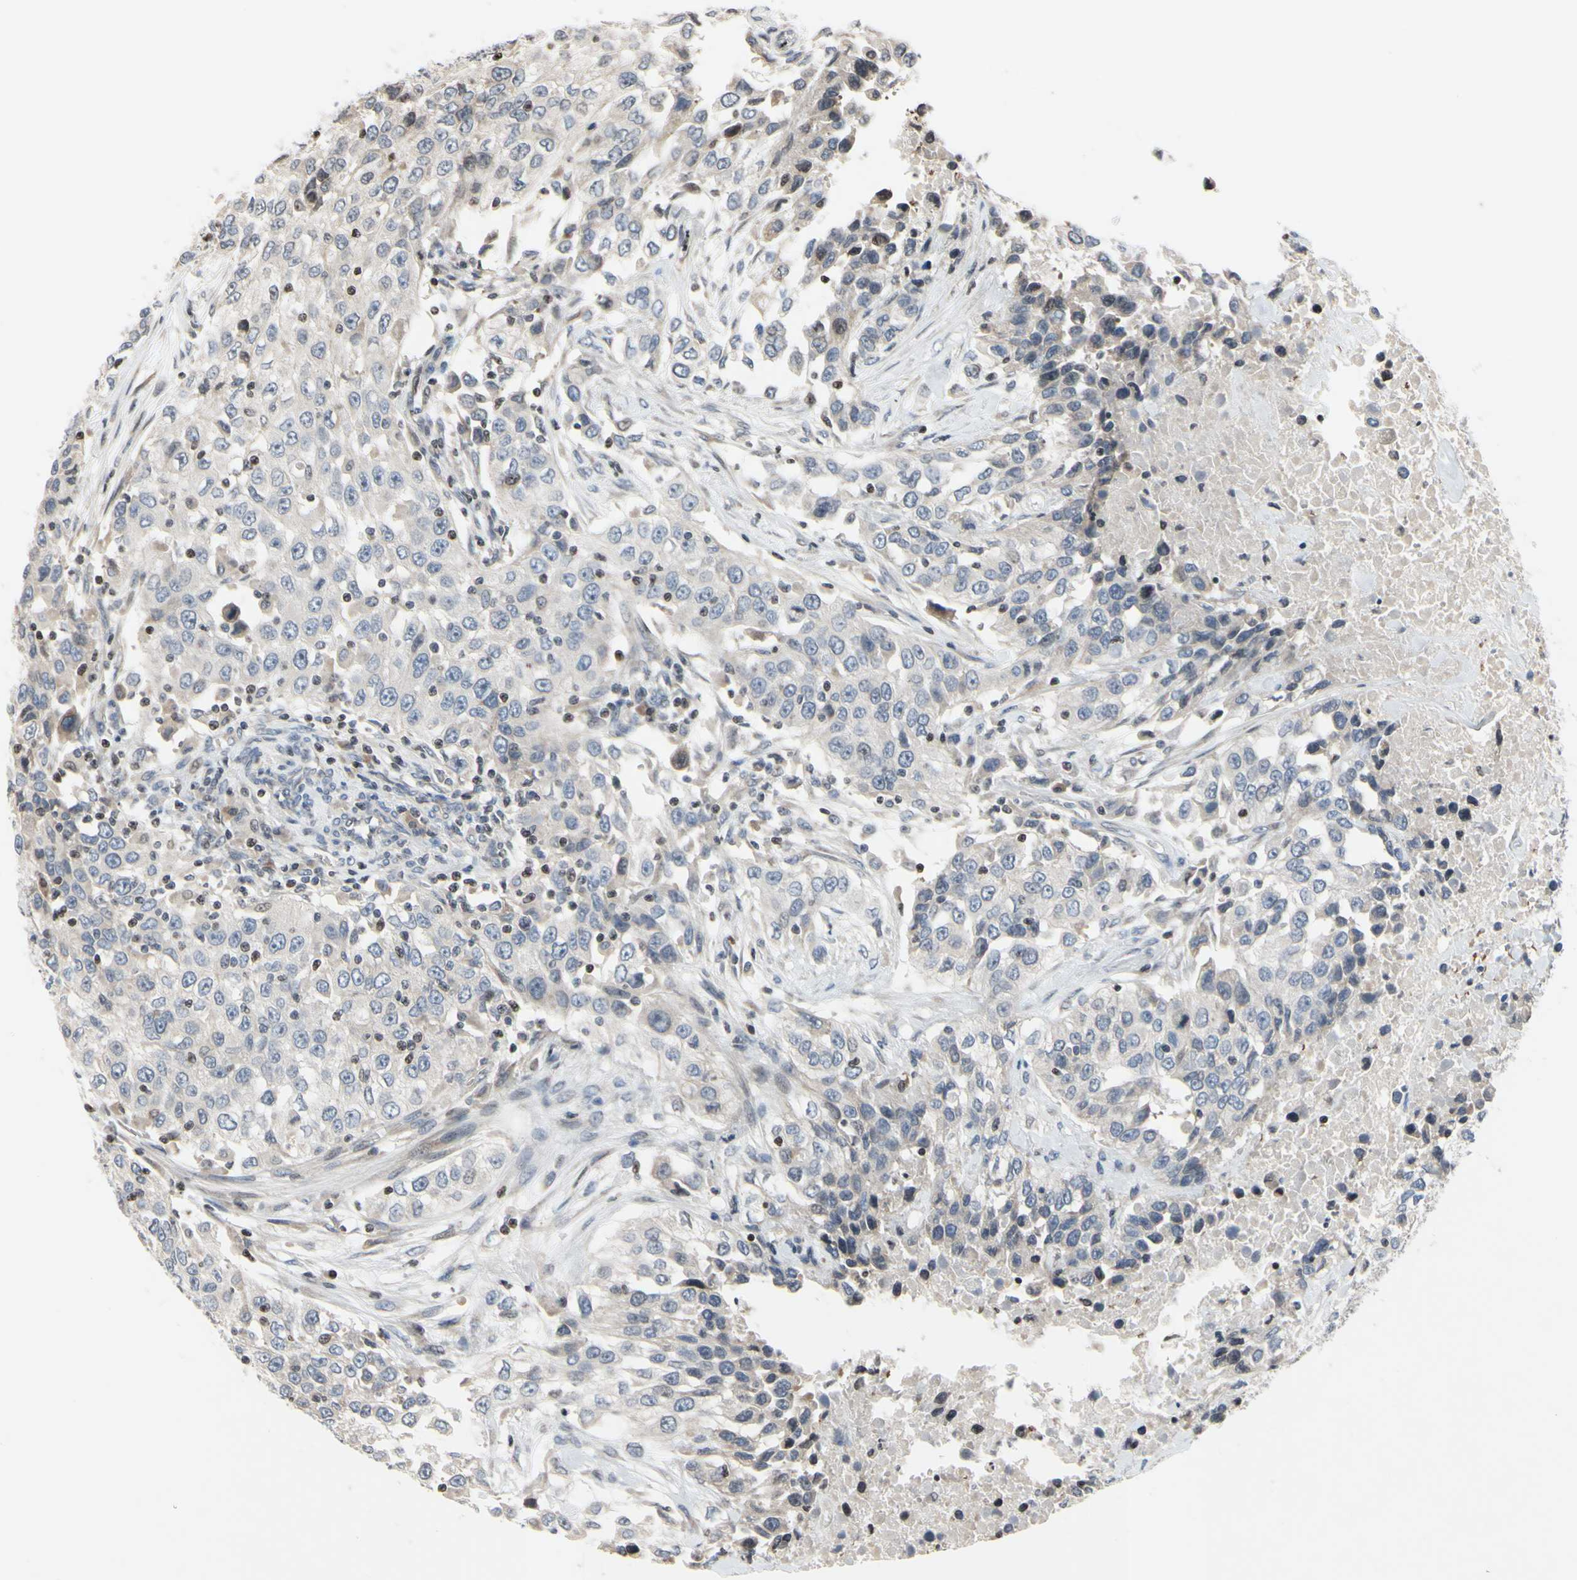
{"staining": {"intensity": "negative", "quantity": "none", "location": "none"}, "tissue": "urothelial cancer", "cell_type": "Tumor cells", "image_type": "cancer", "snomed": [{"axis": "morphology", "description": "Urothelial carcinoma, High grade"}, {"axis": "topography", "description": "Urinary bladder"}], "caption": "DAB (3,3'-diaminobenzidine) immunohistochemical staining of human urothelial cancer demonstrates no significant positivity in tumor cells.", "gene": "ARG1", "patient": {"sex": "female", "age": 80}}